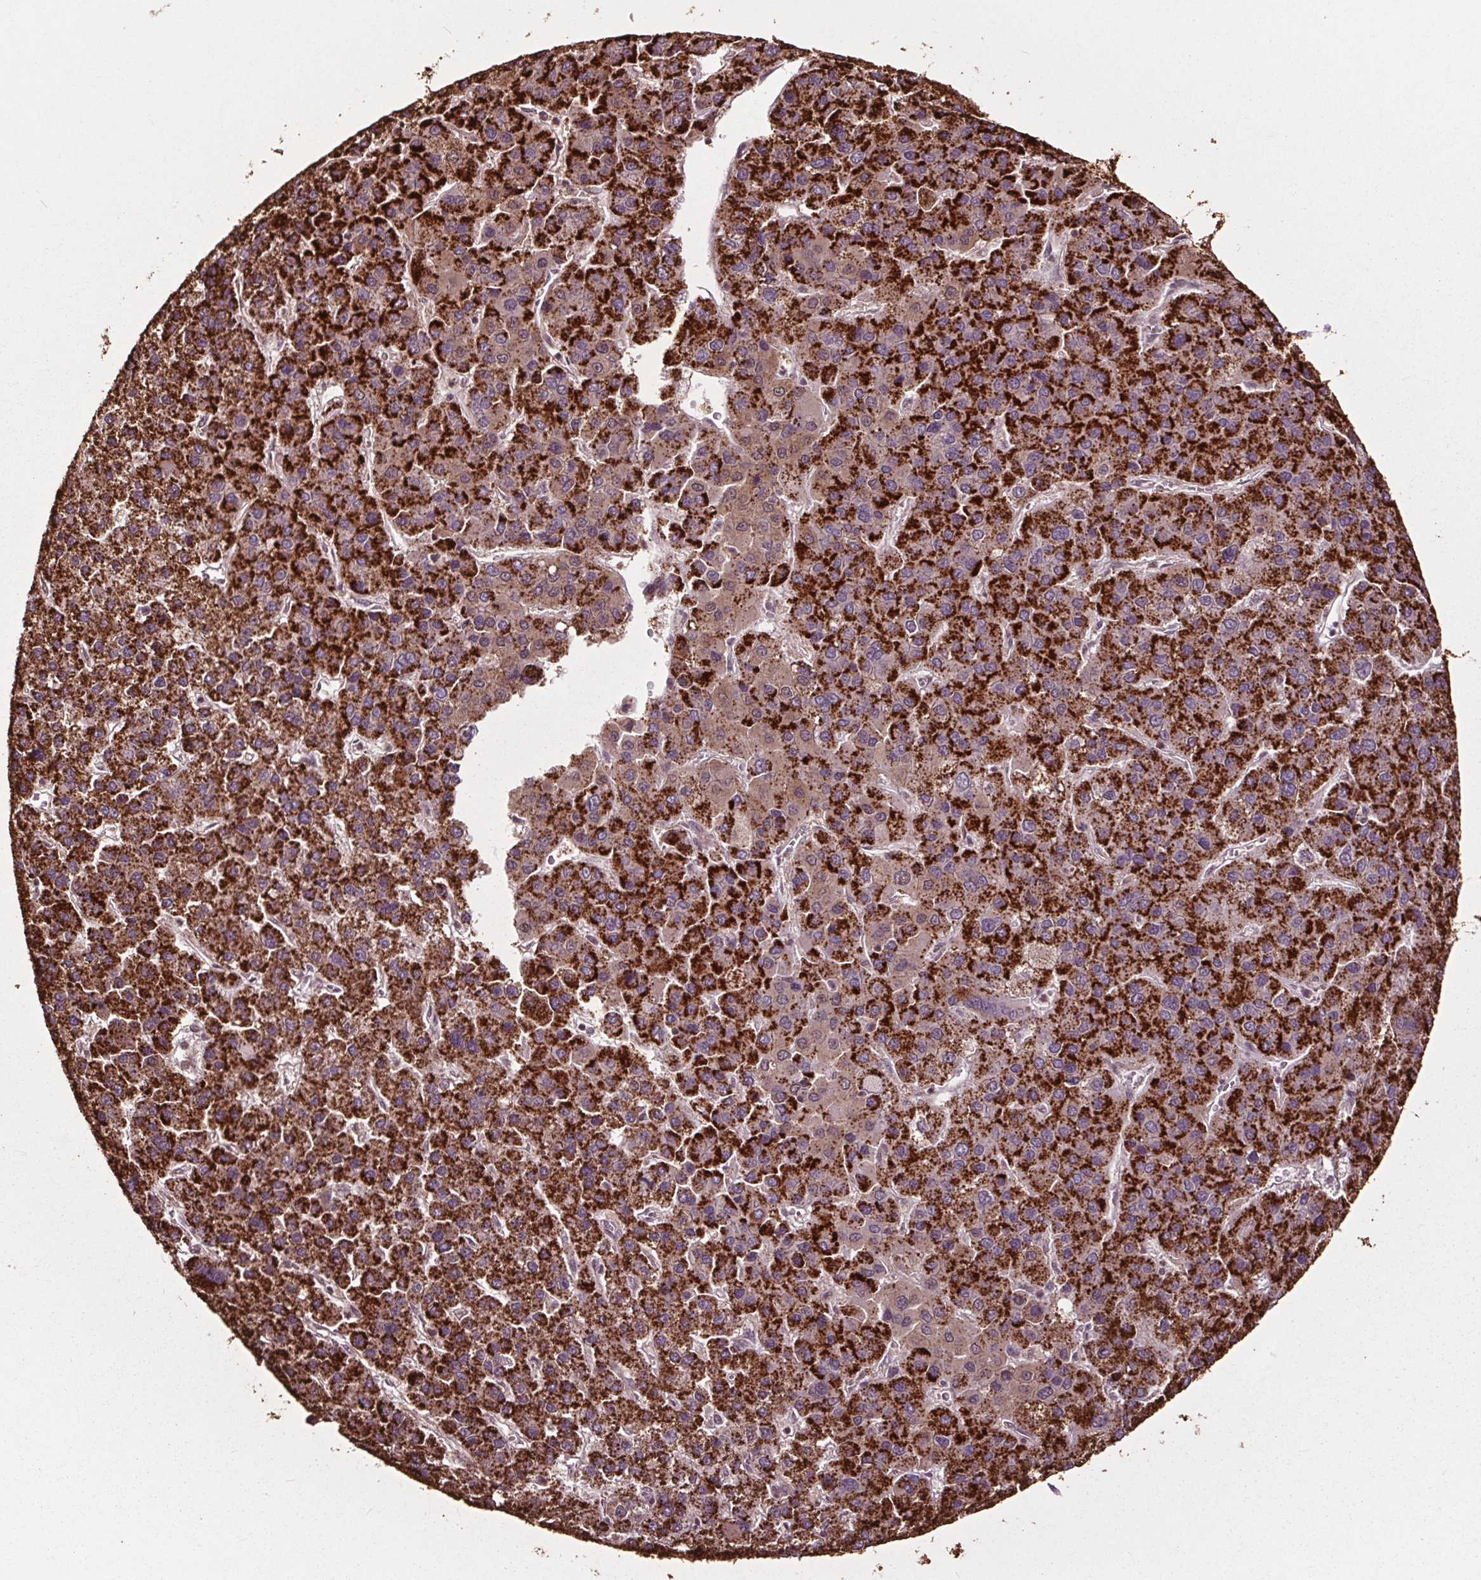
{"staining": {"intensity": "strong", "quantity": ">75%", "location": "cytoplasmic/membranous"}, "tissue": "liver cancer", "cell_type": "Tumor cells", "image_type": "cancer", "snomed": [{"axis": "morphology", "description": "Carcinoma, Hepatocellular, NOS"}, {"axis": "topography", "description": "Liver"}], "caption": "Tumor cells display strong cytoplasmic/membranous staining in about >75% of cells in liver cancer (hepatocellular carcinoma). The staining is performed using DAB (3,3'-diaminobenzidine) brown chromogen to label protein expression. The nuclei are counter-stained blue using hematoxylin.", "gene": "CEP95", "patient": {"sex": "female", "age": 41}}